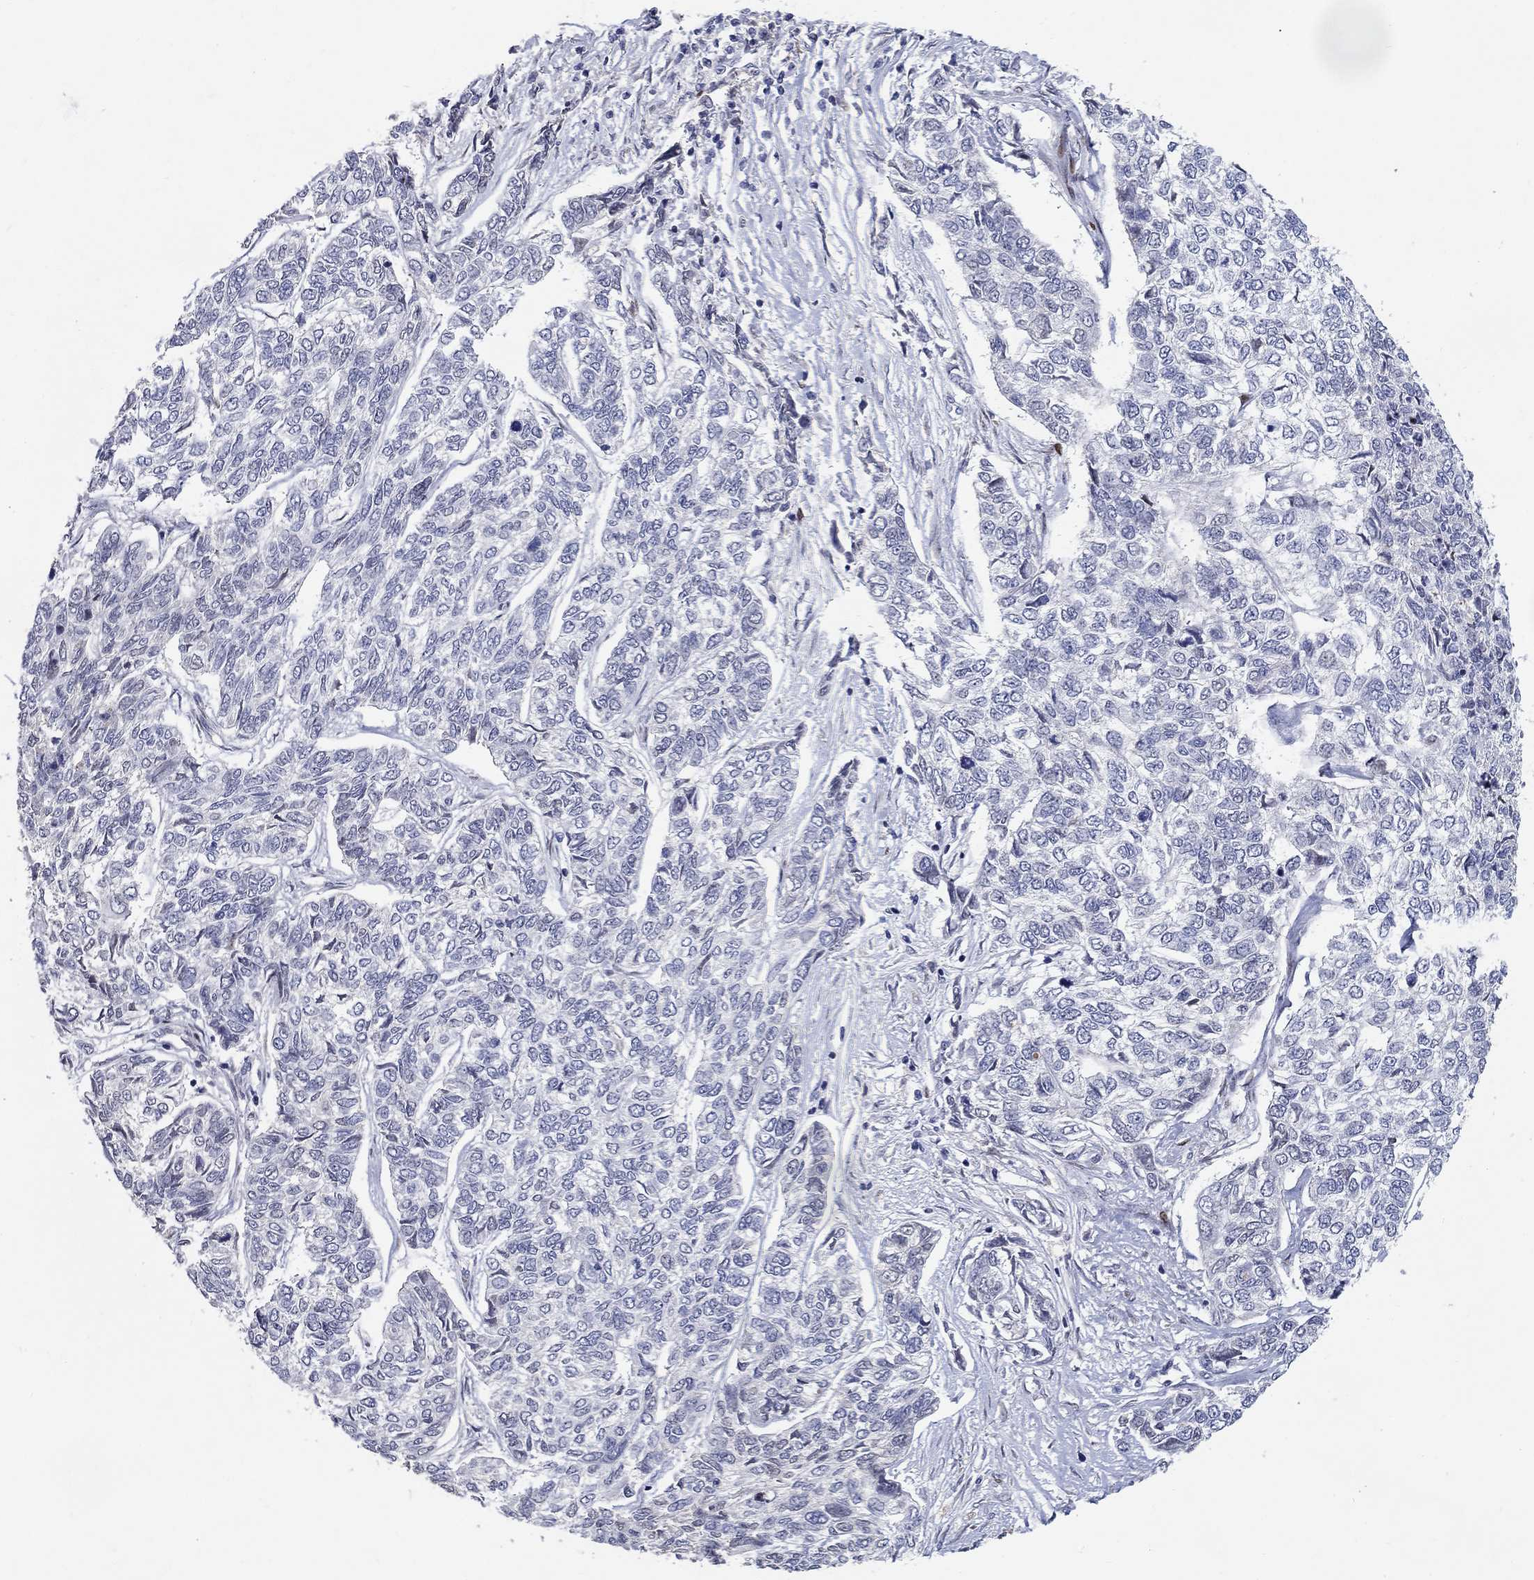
{"staining": {"intensity": "negative", "quantity": "none", "location": "none"}, "tissue": "skin cancer", "cell_type": "Tumor cells", "image_type": "cancer", "snomed": [{"axis": "morphology", "description": "Basal cell carcinoma"}, {"axis": "topography", "description": "Skin"}], "caption": "DAB immunohistochemical staining of skin cancer exhibits no significant positivity in tumor cells. (Stains: DAB immunohistochemistry with hematoxylin counter stain, Microscopy: brightfield microscopy at high magnification).", "gene": "RAPGEF5", "patient": {"sex": "female", "age": 65}}